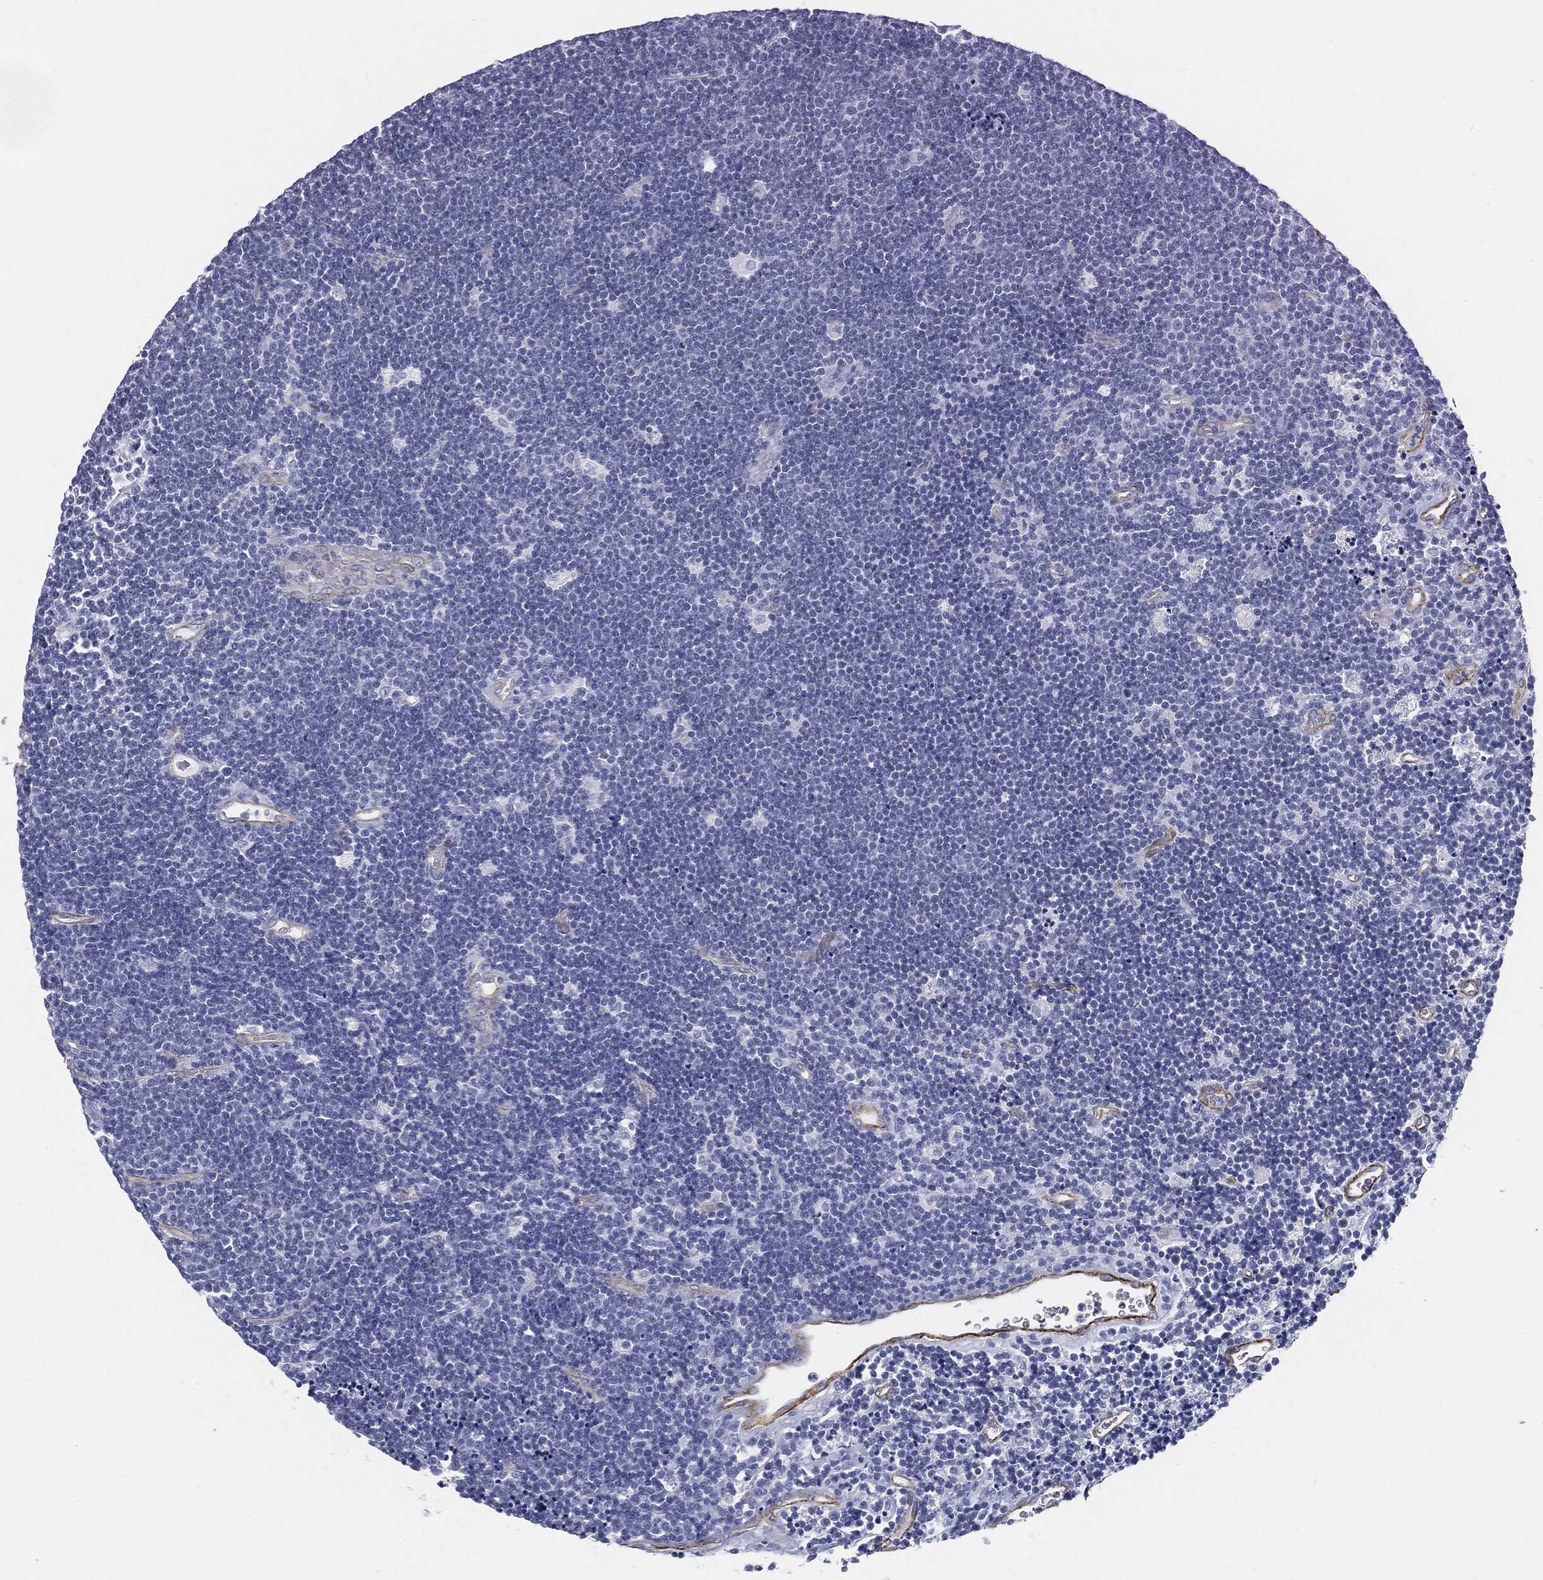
{"staining": {"intensity": "negative", "quantity": "none", "location": "none"}, "tissue": "lymphoma", "cell_type": "Tumor cells", "image_type": "cancer", "snomed": [{"axis": "morphology", "description": "Malignant lymphoma, non-Hodgkin's type, Low grade"}, {"axis": "topography", "description": "Brain"}], "caption": "Immunohistochemistry (IHC) photomicrograph of human low-grade malignant lymphoma, non-Hodgkin's type stained for a protein (brown), which displays no positivity in tumor cells.", "gene": "MUC5AC", "patient": {"sex": "female", "age": 66}}